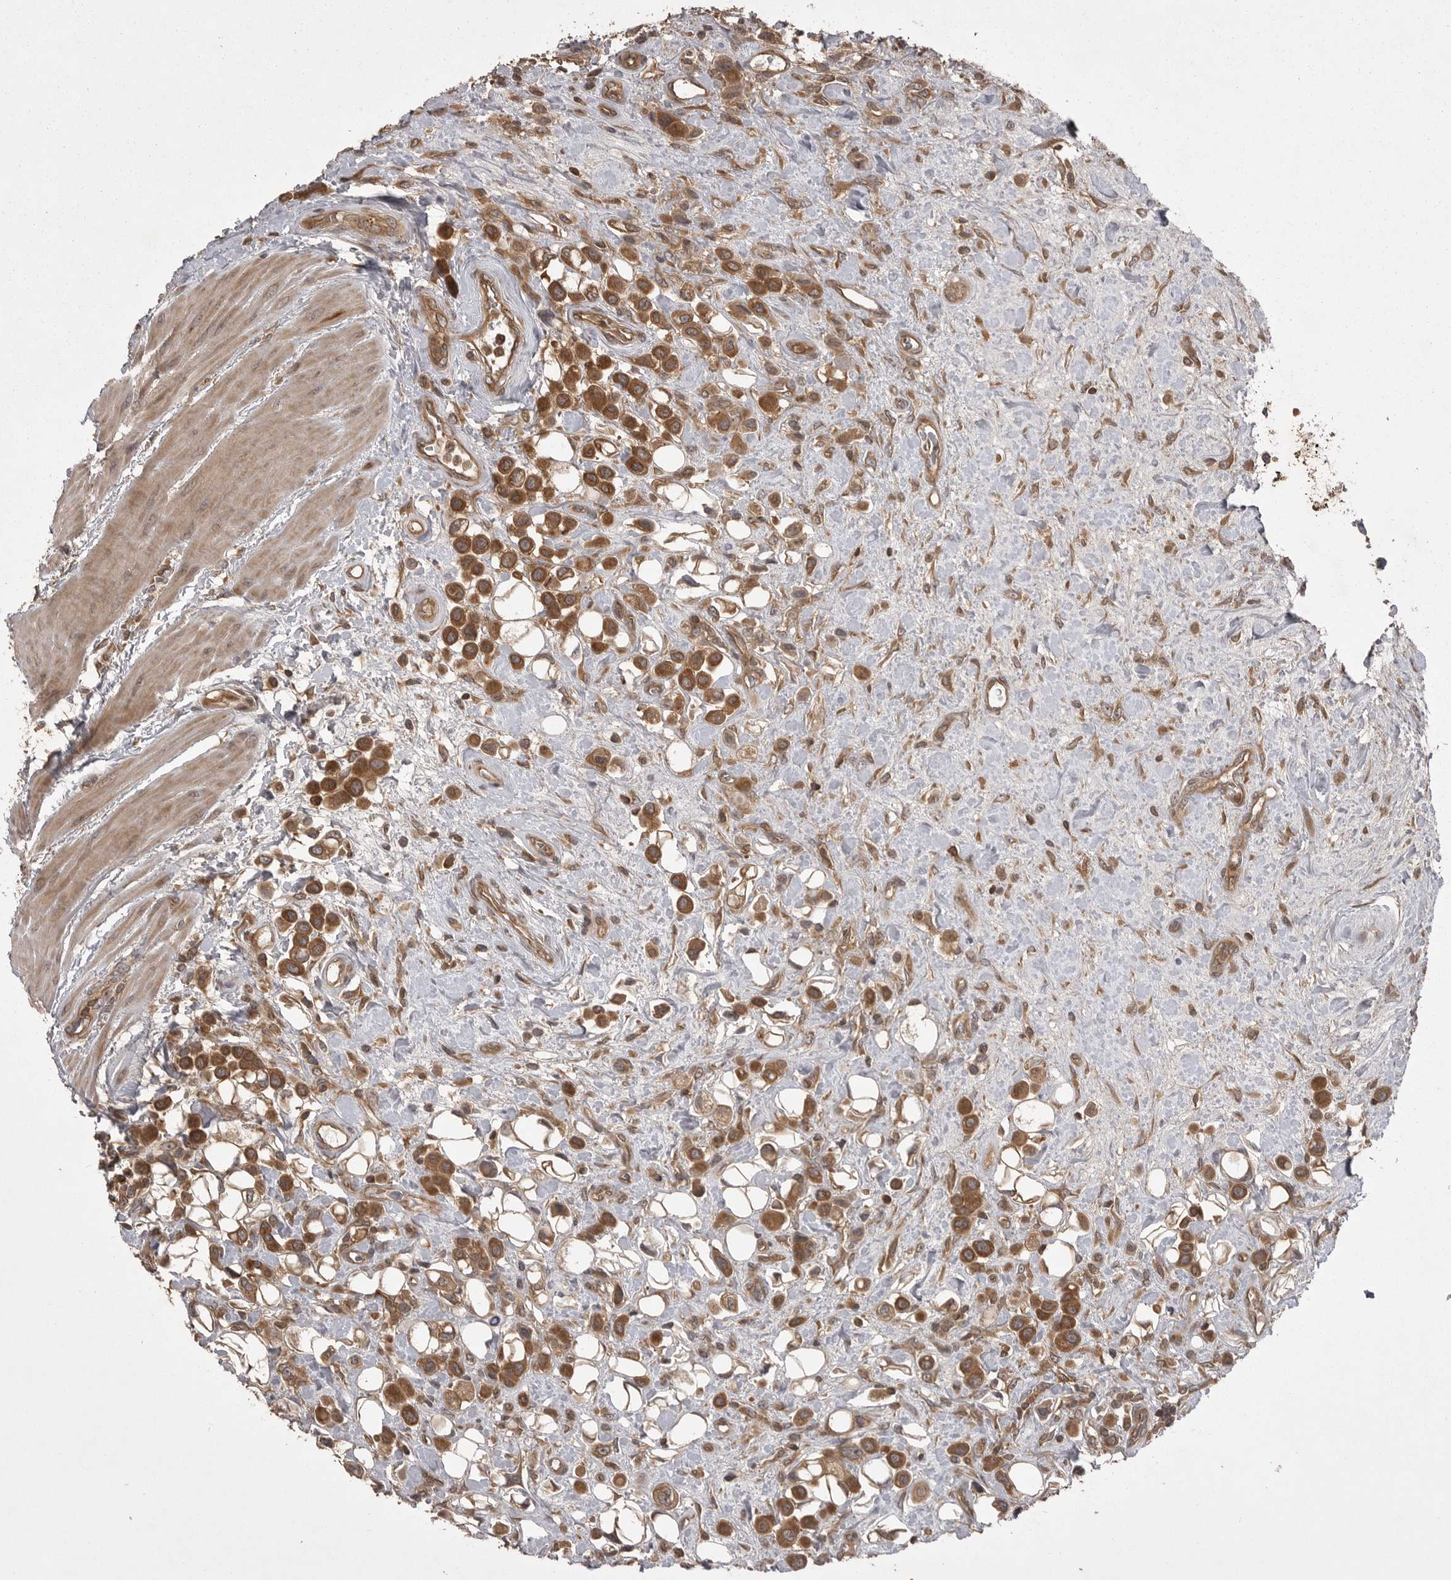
{"staining": {"intensity": "moderate", "quantity": ">75%", "location": "cytoplasmic/membranous"}, "tissue": "urothelial cancer", "cell_type": "Tumor cells", "image_type": "cancer", "snomed": [{"axis": "morphology", "description": "Urothelial carcinoma, High grade"}, {"axis": "topography", "description": "Urinary bladder"}], "caption": "Immunohistochemistry histopathology image of human urothelial carcinoma (high-grade) stained for a protein (brown), which shows medium levels of moderate cytoplasmic/membranous expression in about >75% of tumor cells.", "gene": "STK24", "patient": {"sex": "male", "age": 50}}